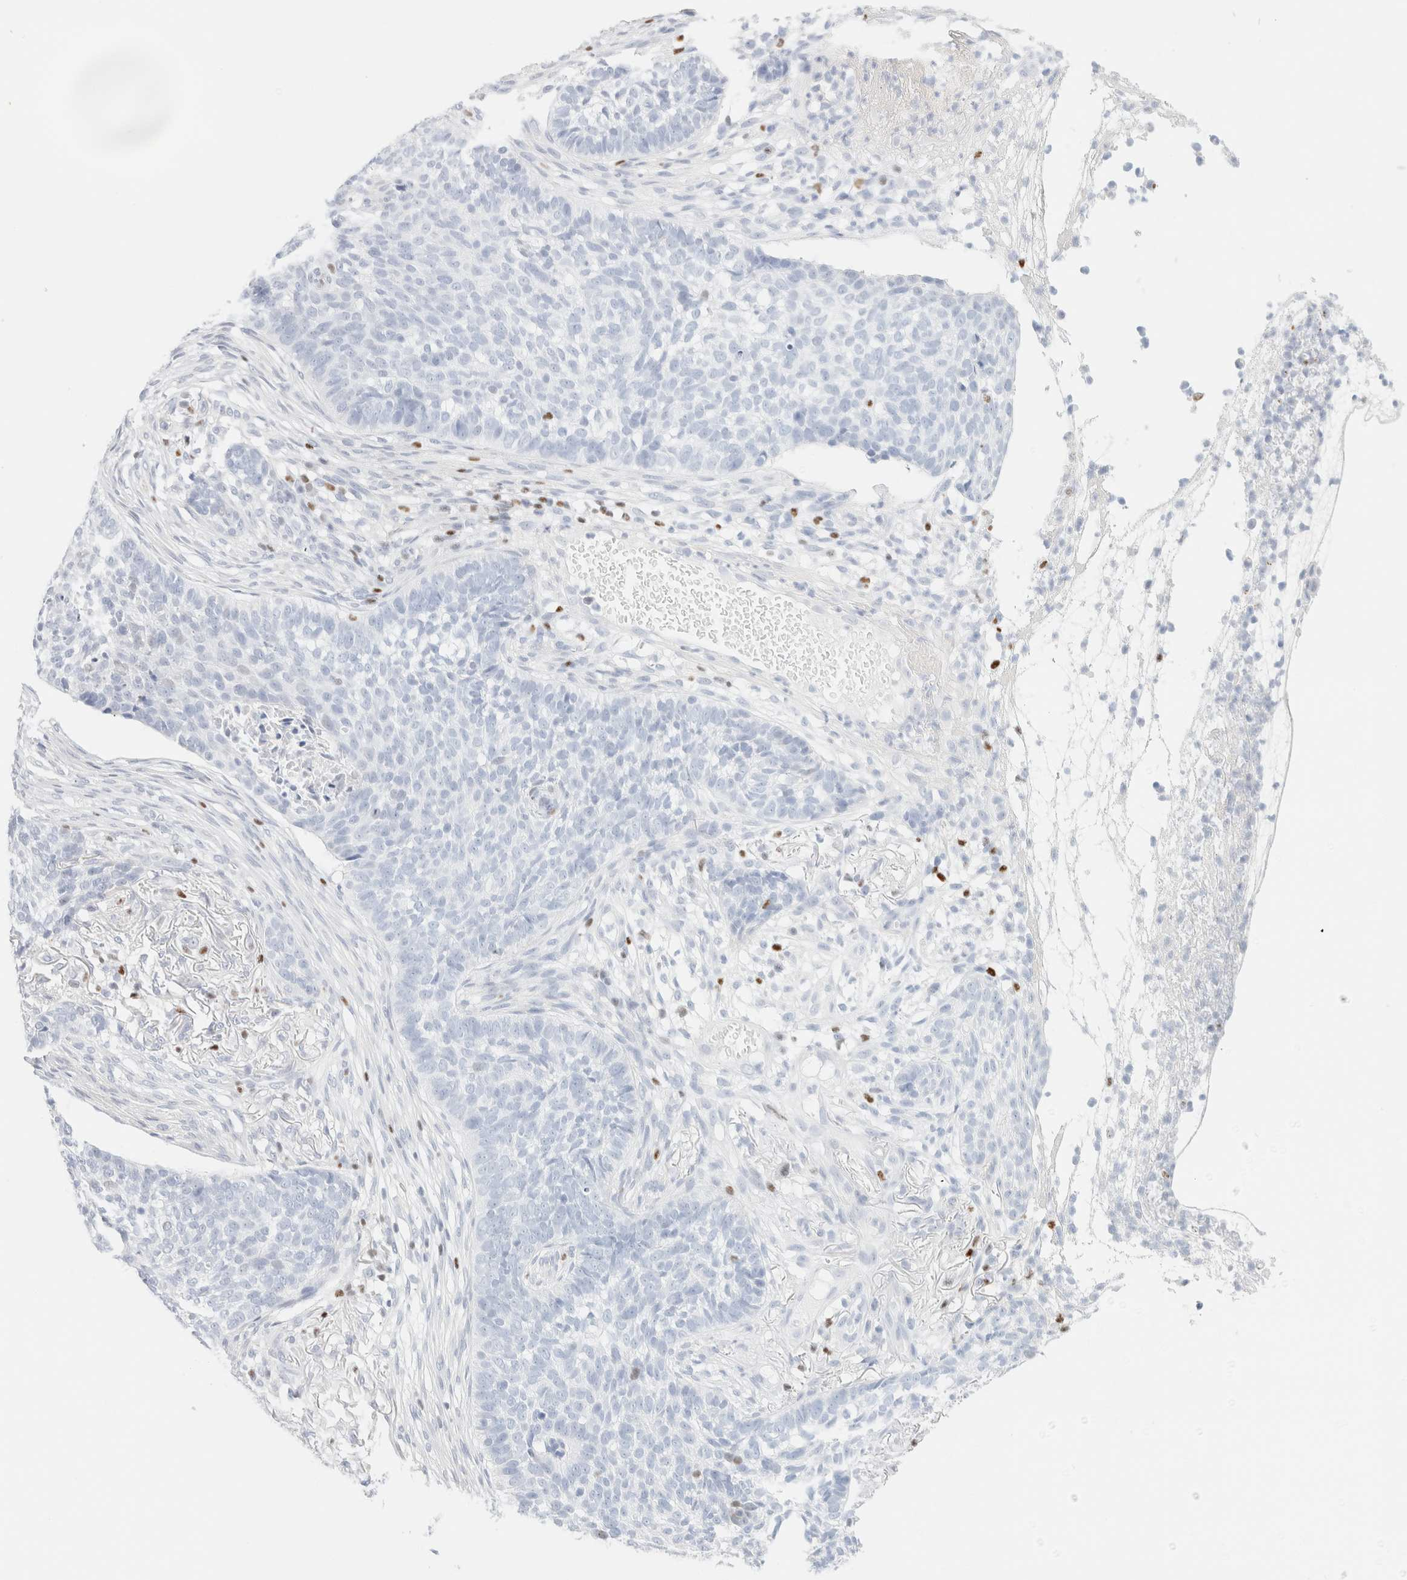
{"staining": {"intensity": "negative", "quantity": "none", "location": "none"}, "tissue": "skin cancer", "cell_type": "Tumor cells", "image_type": "cancer", "snomed": [{"axis": "morphology", "description": "Basal cell carcinoma"}, {"axis": "topography", "description": "Skin"}], "caption": "DAB (3,3'-diaminobenzidine) immunohistochemical staining of human skin cancer (basal cell carcinoma) displays no significant staining in tumor cells. (DAB immunohistochemistry (IHC) with hematoxylin counter stain).", "gene": "IKZF3", "patient": {"sex": "male", "age": 85}}